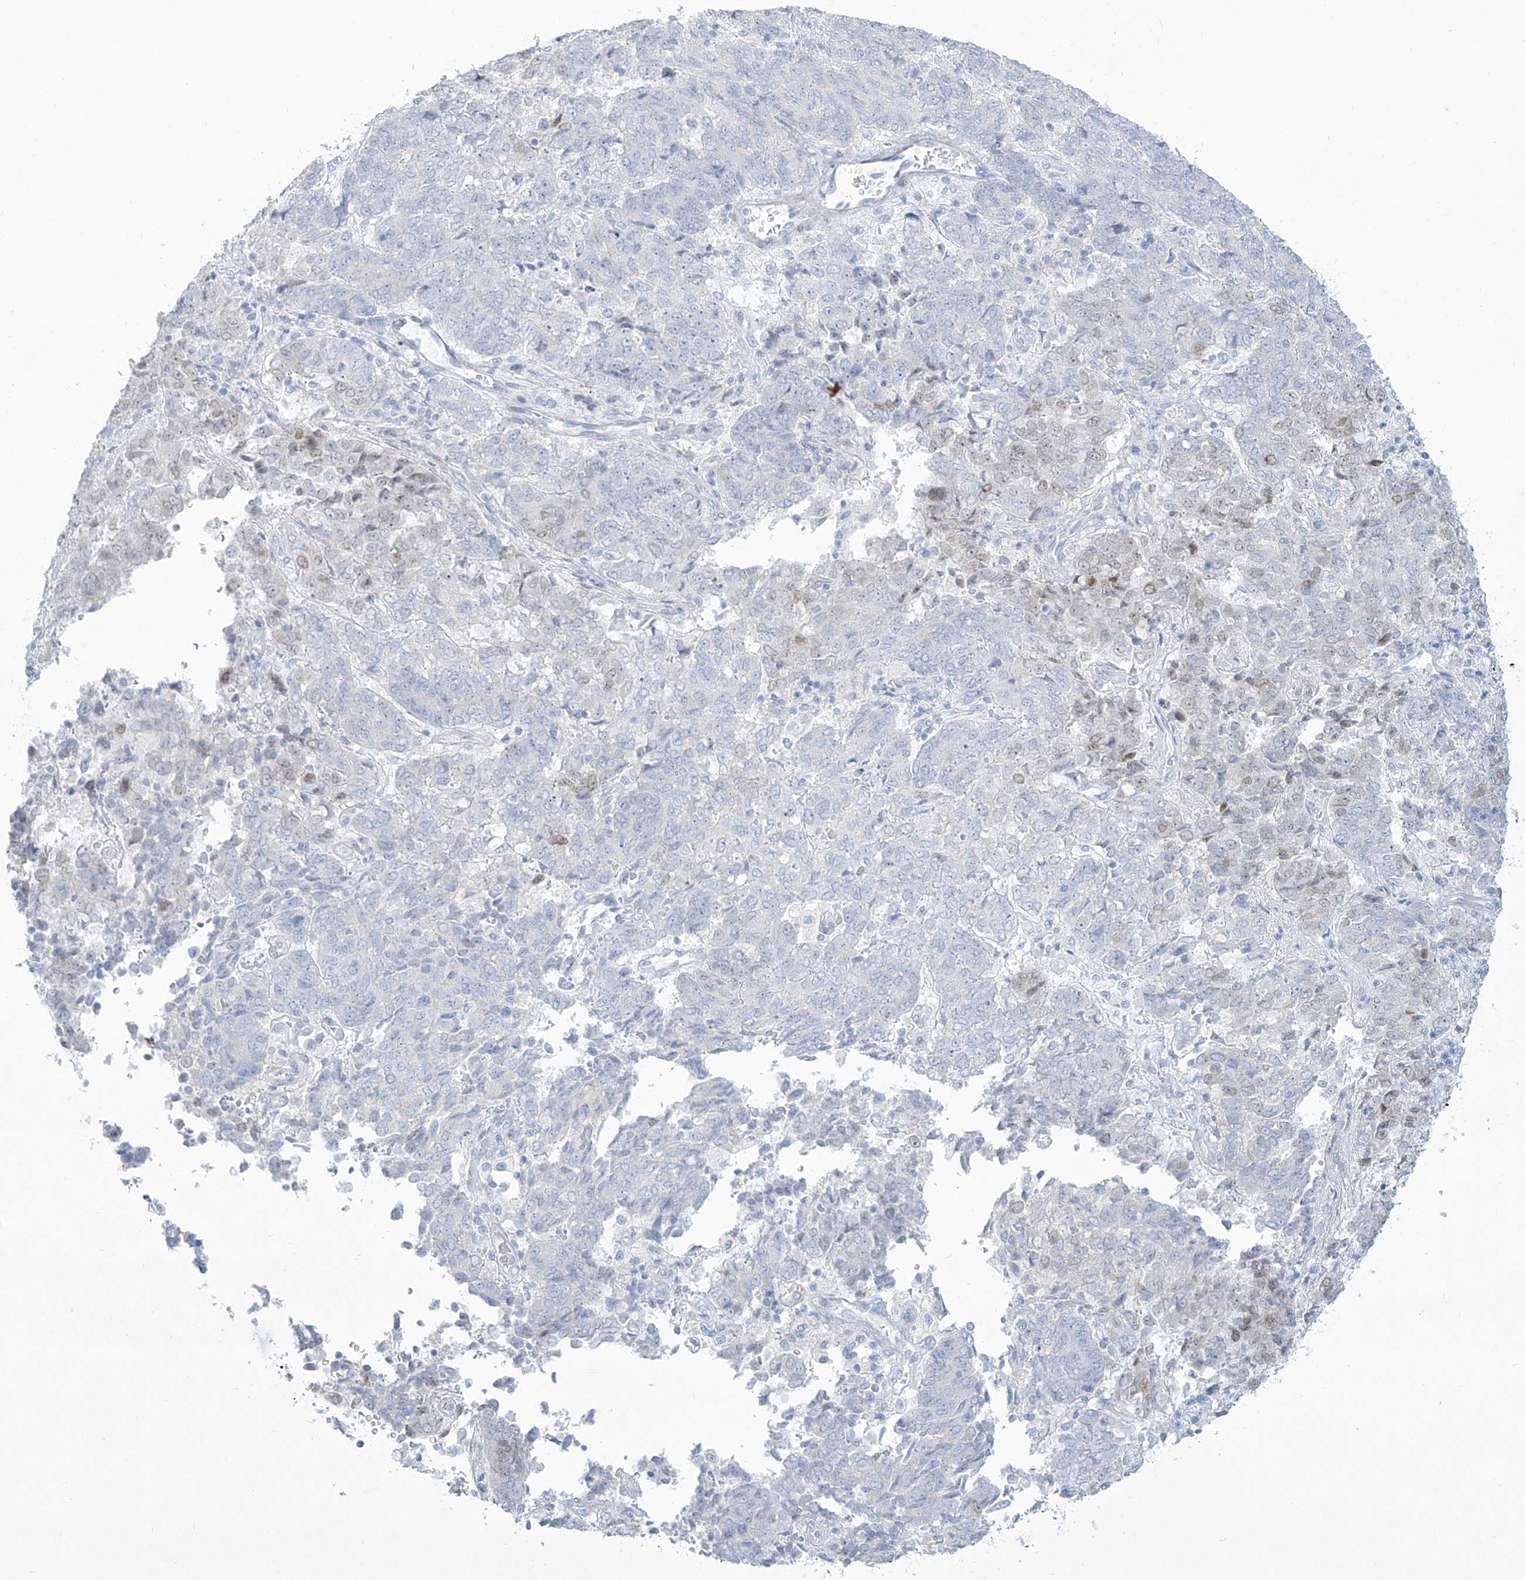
{"staining": {"intensity": "negative", "quantity": "none", "location": "none"}, "tissue": "endometrial cancer", "cell_type": "Tumor cells", "image_type": "cancer", "snomed": [{"axis": "morphology", "description": "Adenocarcinoma, NOS"}, {"axis": "topography", "description": "Endometrium"}], "caption": "Immunohistochemistry (IHC) image of human endometrial adenocarcinoma stained for a protein (brown), which displays no staining in tumor cells. Nuclei are stained in blue.", "gene": "PAX6", "patient": {"sex": "female", "age": 80}}